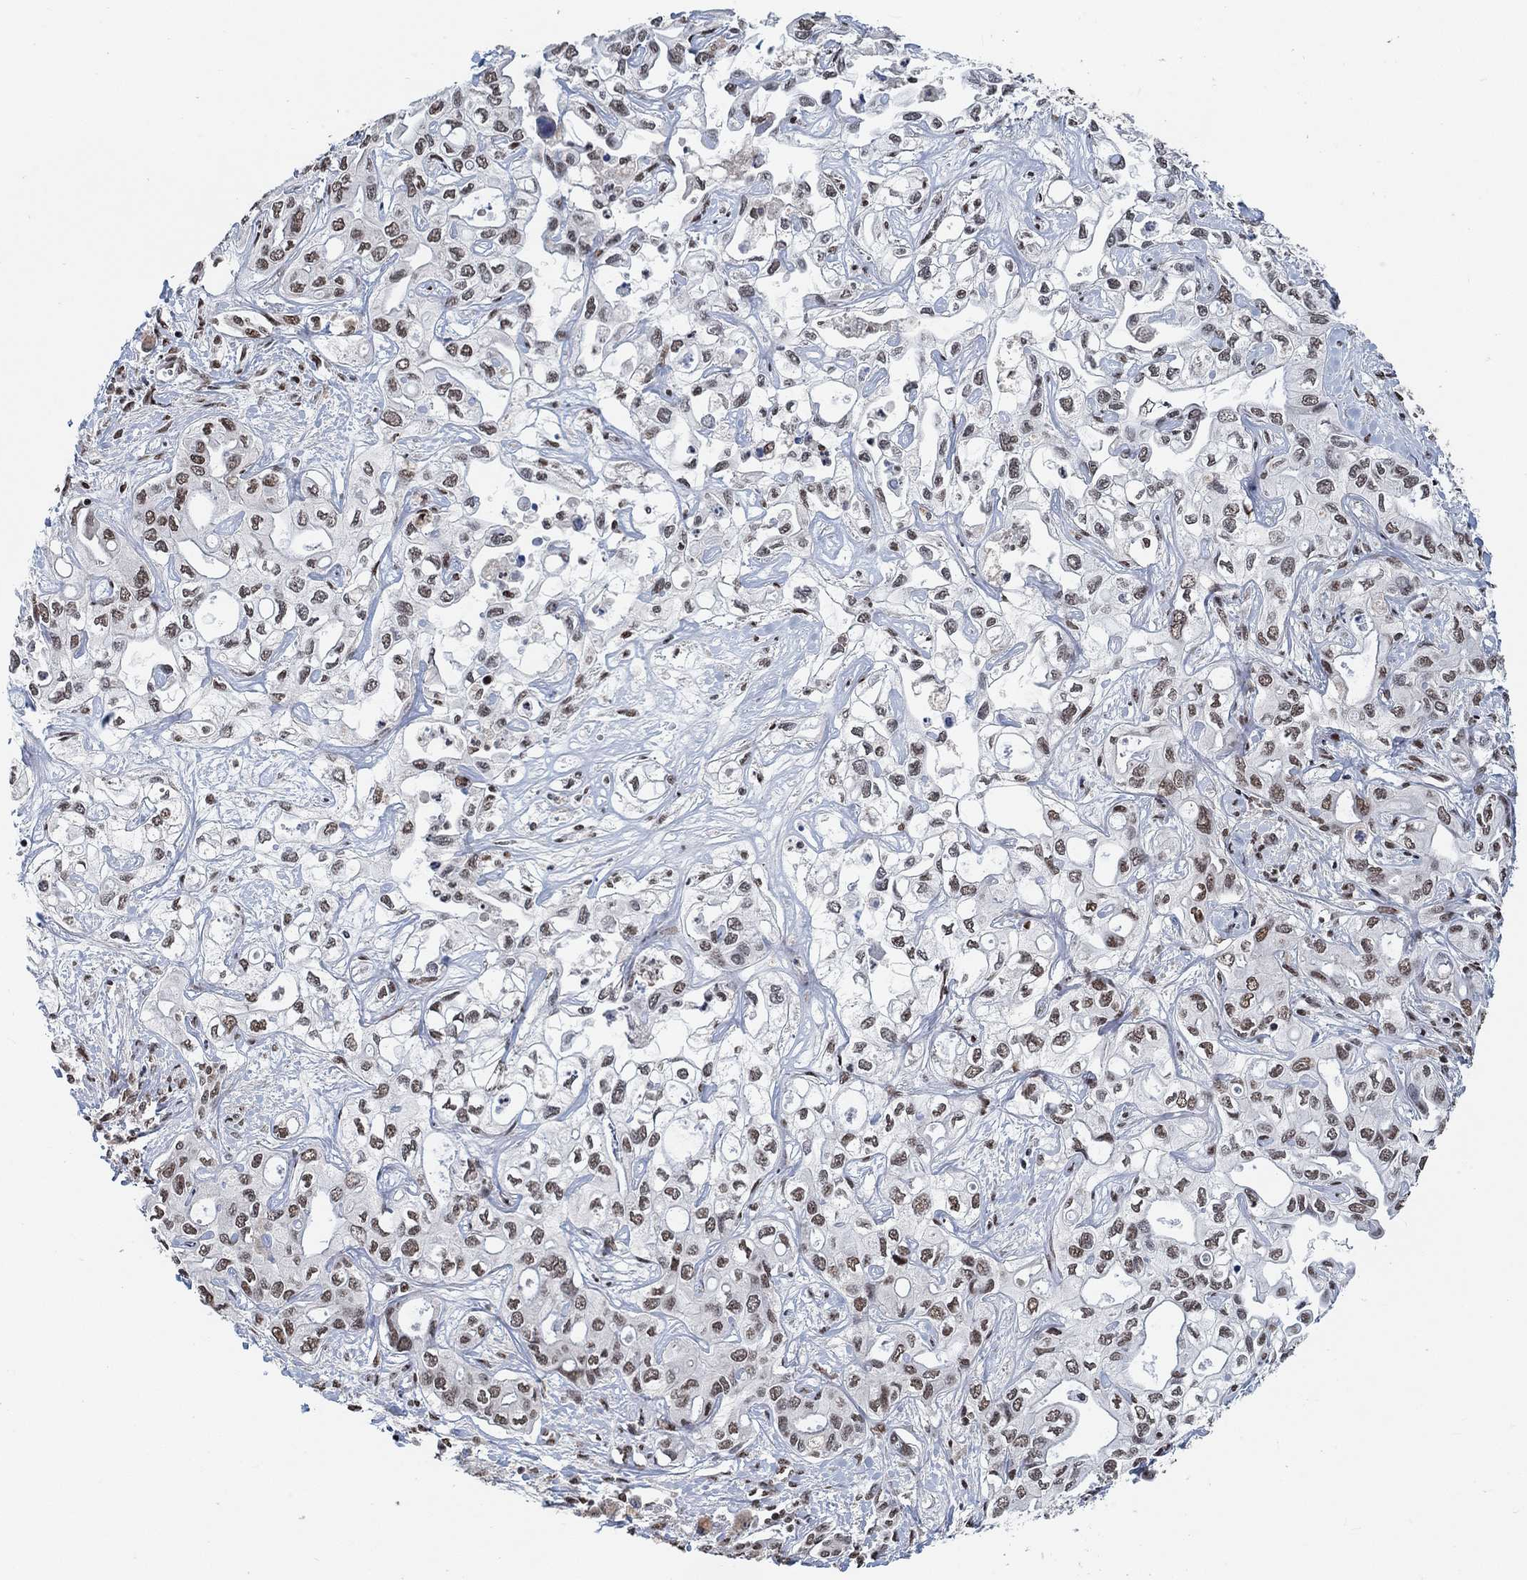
{"staining": {"intensity": "moderate", "quantity": "25%-75%", "location": "nuclear"}, "tissue": "liver cancer", "cell_type": "Tumor cells", "image_type": "cancer", "snomed": [{"axis": "morphology", "description": "Cholangiocarcinoma"}, {"axis": "topography", "description": "Liver"}], "caption": "Approximately 25%-75% of tumor cells in human liver cancer (cholangiocarcinoma) display moderate nuclear protein expression as visualized by brown immunohistochemical staining.", "gene": "USP39", "patient": {"sex": "female", "age": 64}}